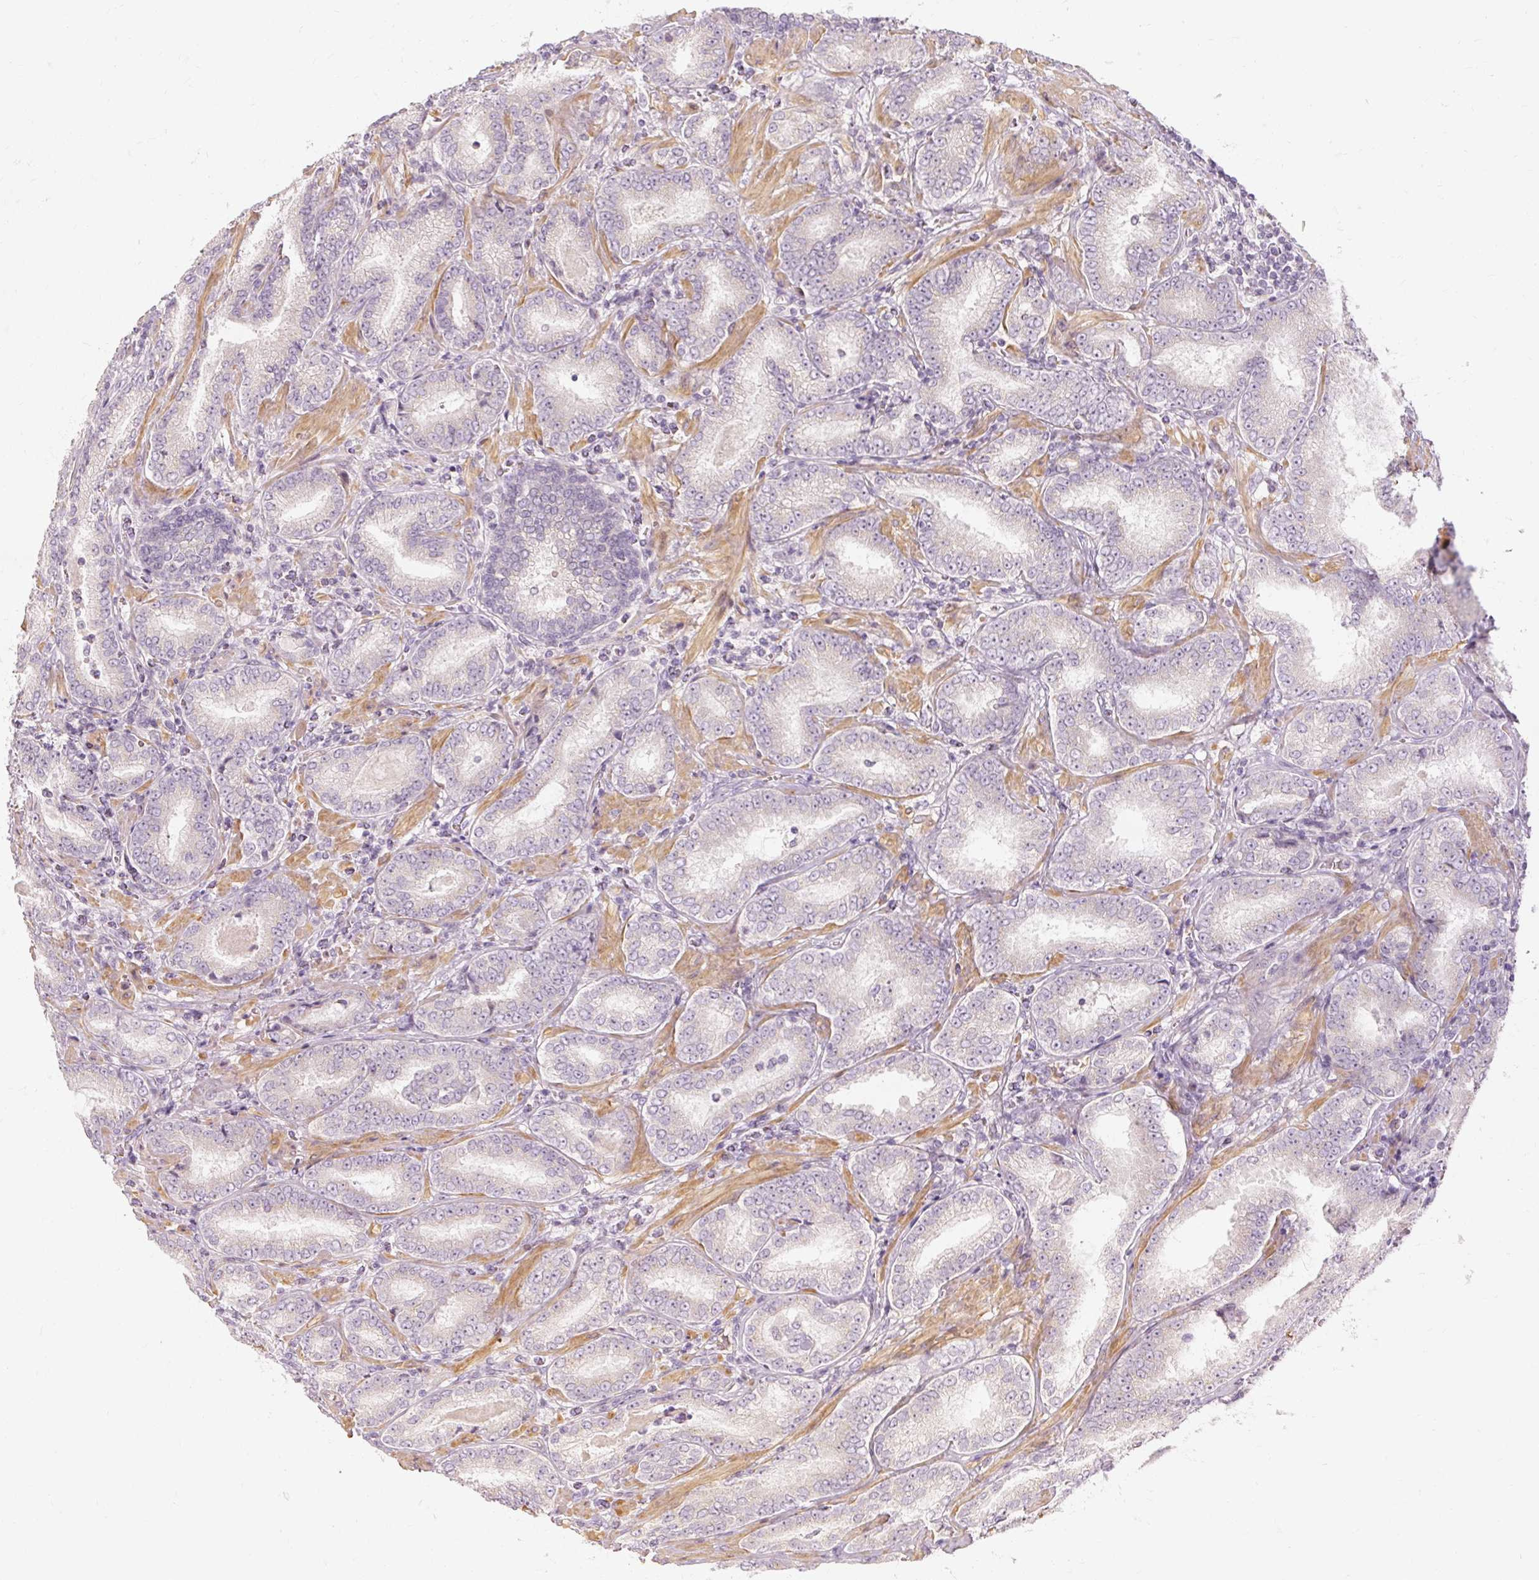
{"staining": {"intensity": "negative", "quantity": "none", "location": "none"}, "tissue": "prostate cancer", "cell_type": "Tumor cells", "image_type": "cancer", "snomed": [{"axis": "morphology", "description": "Adenocarcinoma, High grade"}, {"axis": "topography", "description": "Prostate"}], "caption": "This is an immunohistochemistry (IHC) image of human prostate high-grade adenocarcinoma. There is no expression in tumor cells.", "gene": "CAPN3", "patient": {"sex": "male", "age": 72}}